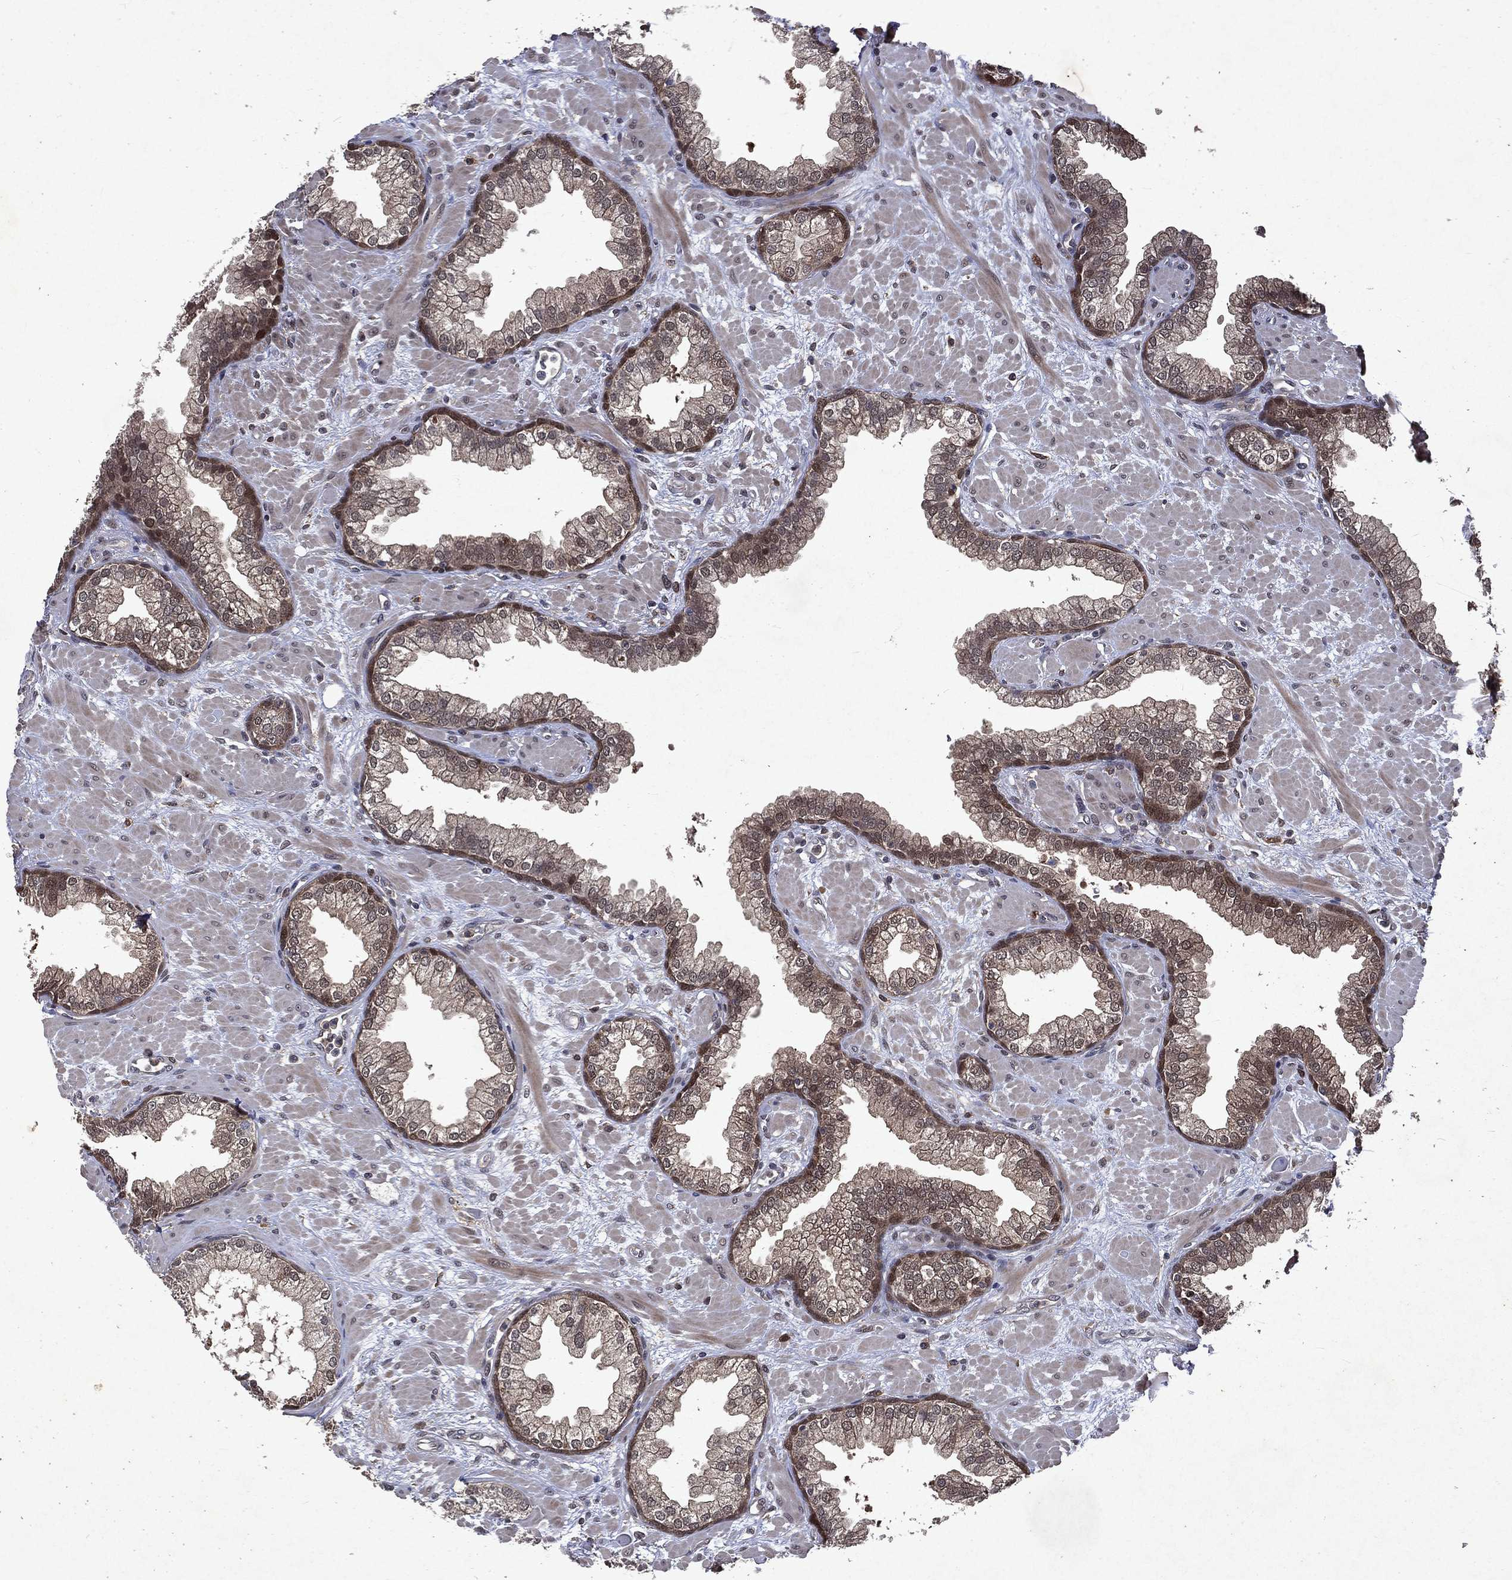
{"staining": {"intensity": "moderate", "quantity": "25%-75%", "location": "cytoplasmic/membranous,nuclear"}, "tissue": "prostate", "cell_type": "Glandular cells", "image_type": "normal", "snomed": [{"axis": "morphology", "description": "Normal tissue, NOS"}, {"axis": "topography", "description": "Prostate"}], "caption": "High-magnification brightfield microscopy of unremarkable prostate stained with DAB (brown) and counterstained with hematoxylin (blue). glandular cells exhibit moderate cytoplasmic/membranous,nuclear expression is identified in about25%-75% of cells.", "gene": "MTAP", "patient": {"sex": "male", "age": 63}}